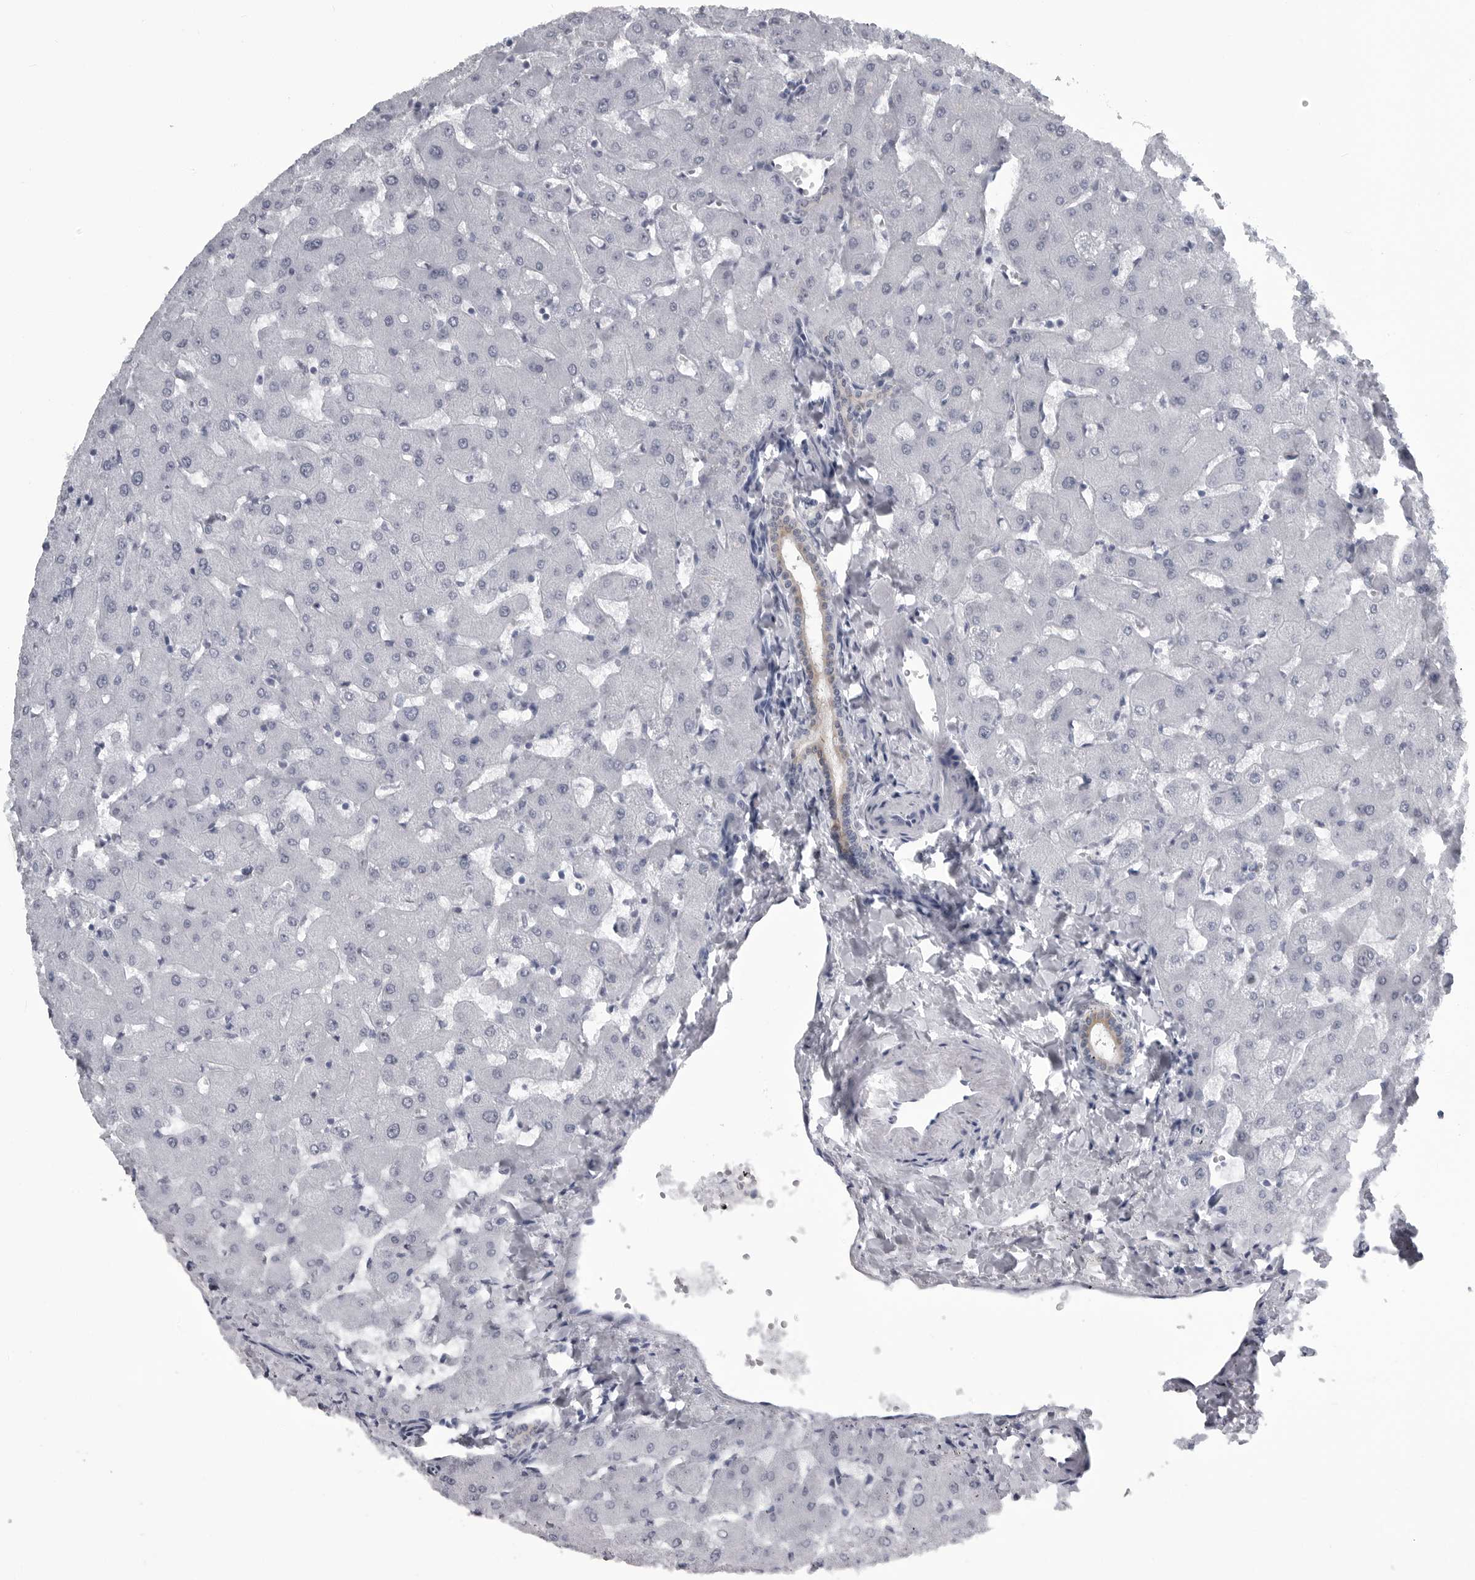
{"staining": {"intensity": "weak", "quantity": "<25%", "location": "cytoplasmic/membranous"}, "tissue": "liver", "cell_type": "Cholangiocytes", "image_type": "normal", "snomed": [{"axis": "morphology", "description": "Normal tissue, NOS"}, {"axis": "topography", "description": "Liver"}], "caption": "Immunohistochemistry (IHC) of benign human liver shows no positivity in cholangiocytes. (Brightfield microscopy of DAB (3,3'-diaminobenzidine) immunohistochemistry at high magnification).", "gene": "MYOC", "patient": {"sex": "female", "age": 63}}